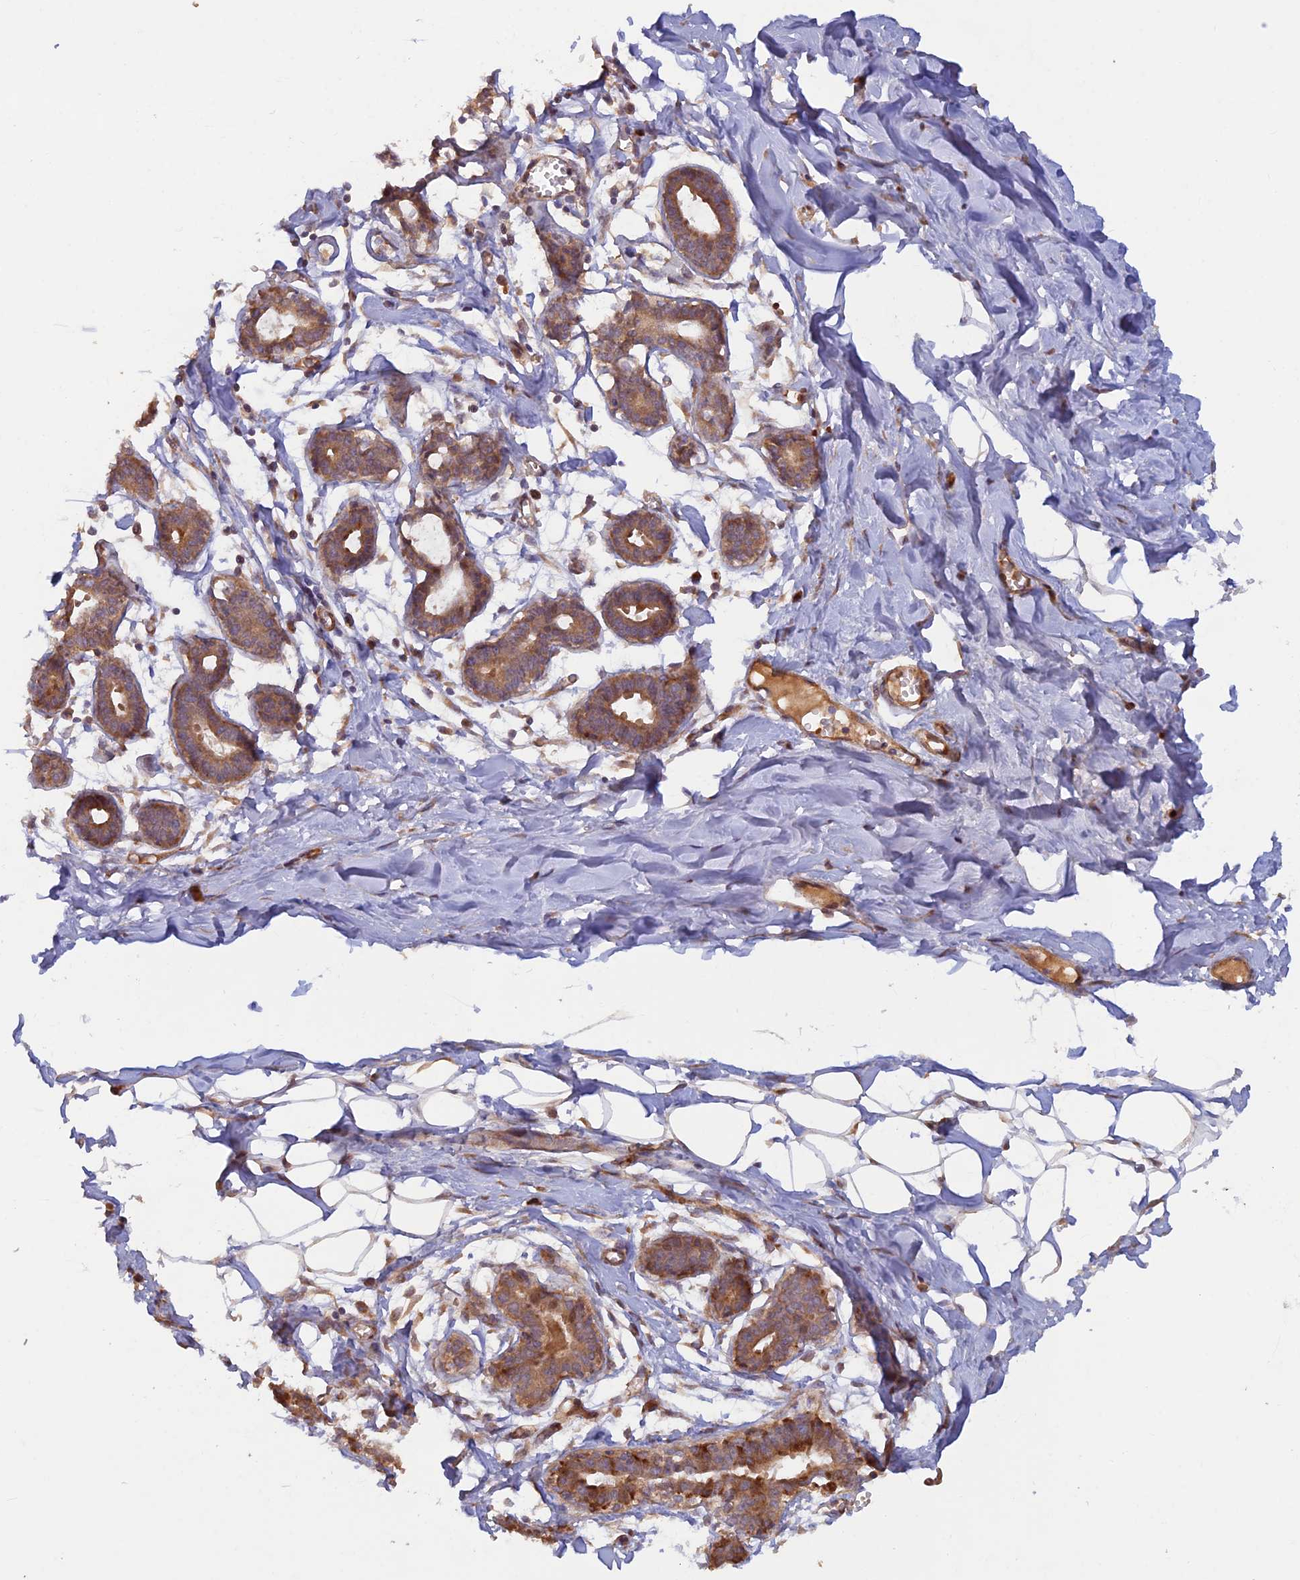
{"staining": {"intensity": "moderate", "quantity": ">75%", "location": "cytoplasmic/membranous"}, "tissue": "breast", "cell_type": "Adipocytes", "image_type": "normal", "snomed": [{"axis": "morphology", "description": "Normal tissue, NOS"}, {"axis": "topography", "description": "Breast"}], "caption": "Immunohistochemical staining of normal human breast shows moderate cytoplasmic/membranous protein positivity in approximately >75% of adipocytes.", "gene": "GMCL1", "patient": {"sex": "female", "age": 27}}